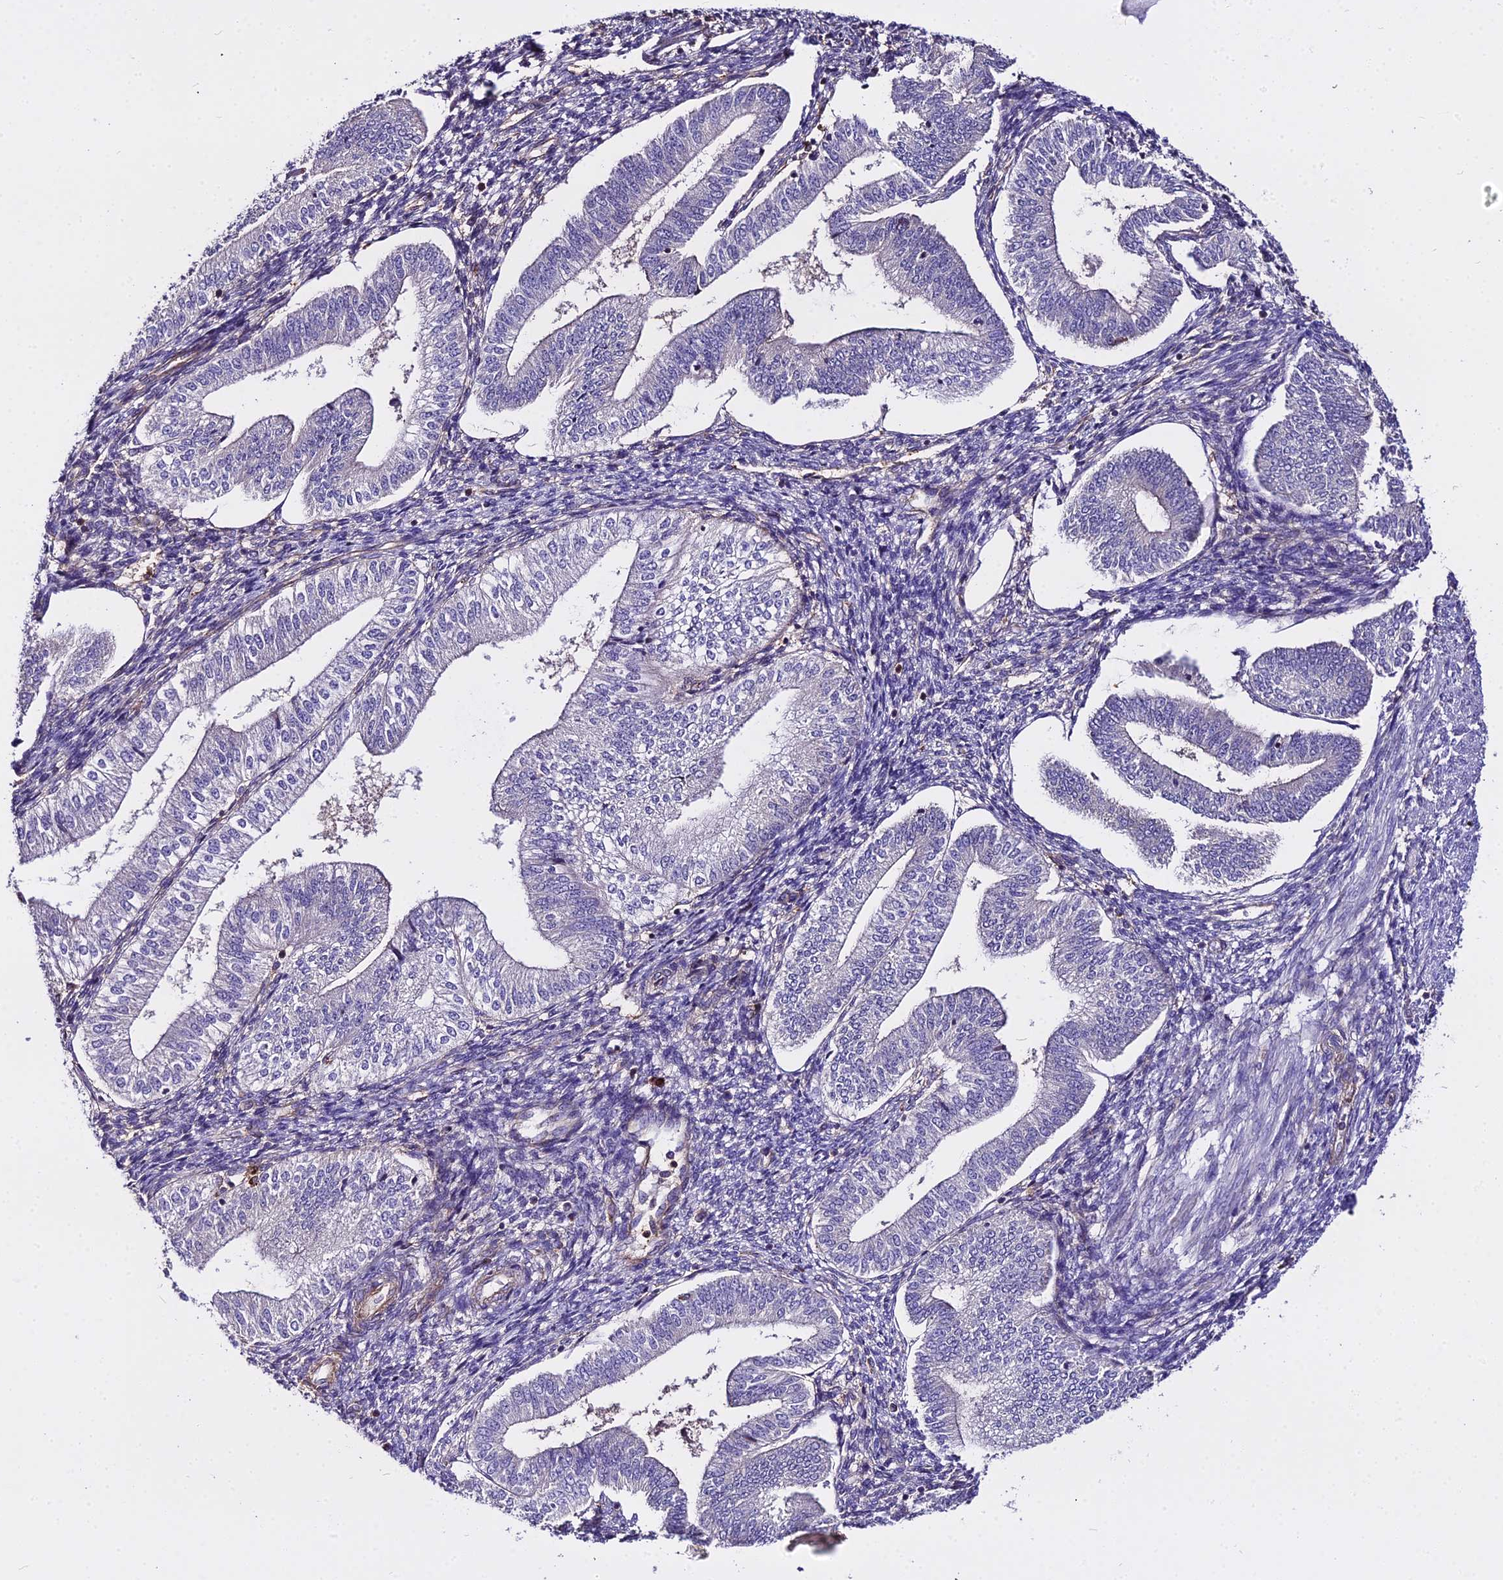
{"staining": {"intensity": "weak", "quantity": "25%-75%", "location": "cytoplasmic/membranous"}, "tissue": "endometrium", "cell_type": "Cells in endometrial stroma", "image_type": "normal", "snomed": [{"axis": "morphology", "description": "Normal tissue, NOS"}, {"axis": "topography", "description": "Endometrium"}], "caption": "Weak cytoplasmic/membranous positivity for a protein is appreciated in approximately 25%-75% of cells in endometrial stroma of normal endometrium using IHC.", "gene": "GLYAT", "patient": {"sex": "female", "age": 34}}